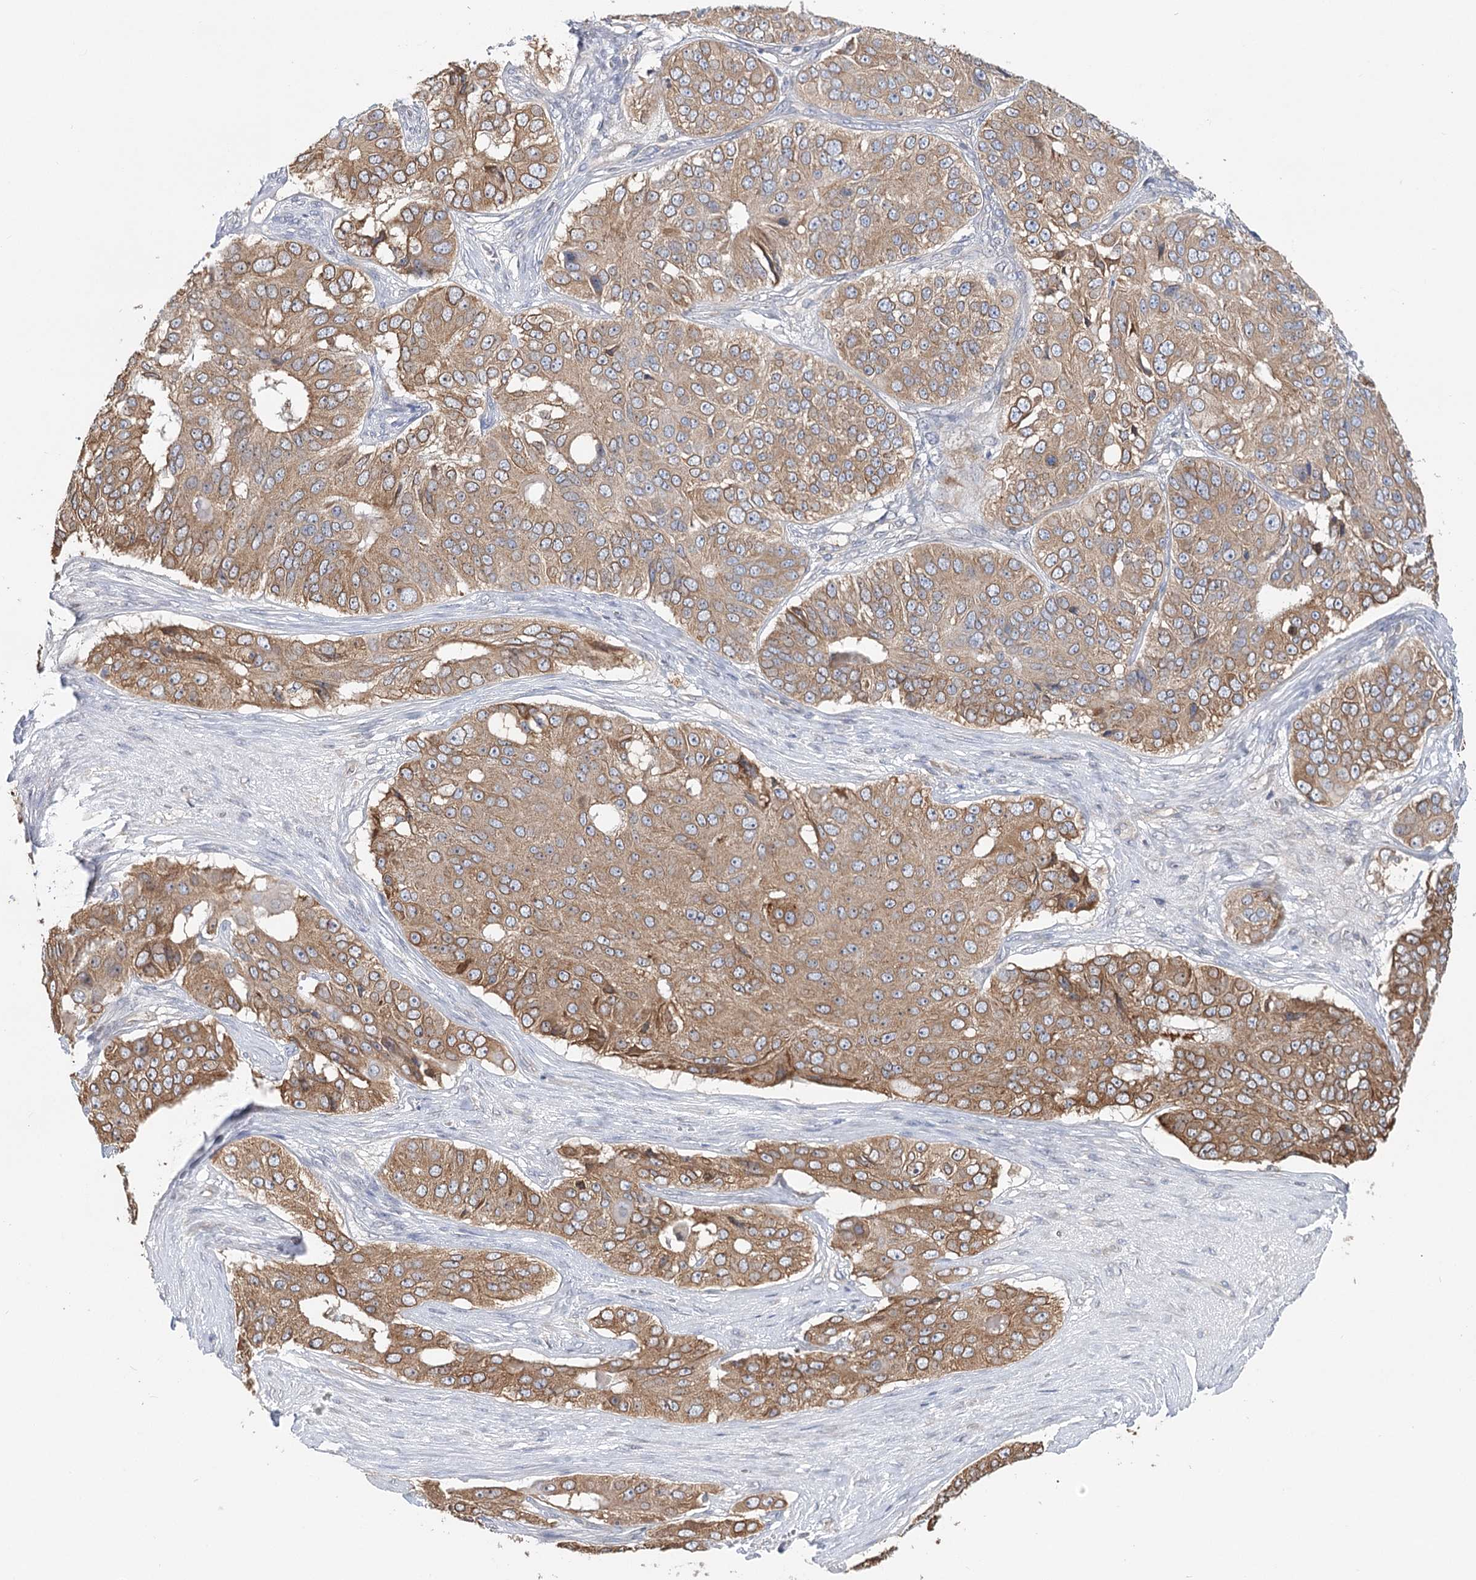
{"staining": {"intensity": "moderate", "quantity": ">75%", "location": "cytoplasmic/membranous"}, "tissue": "ovarian cancer", "cell_type": "Tumor cells", "image_type": "cancer", "snomed": [{"axis": "morphology", "description": "Carcinoma, endometroid"}, {"axis": "topography", "description": "Ovary"}], "caption": "Ovarian cancer stained with a brown dye displays moderate cytoplasmic/membranous positive staining in approximately >75% of tumor cells.", "gene": "PAIP2", "patient": {"sex": "female", "age": 51}}